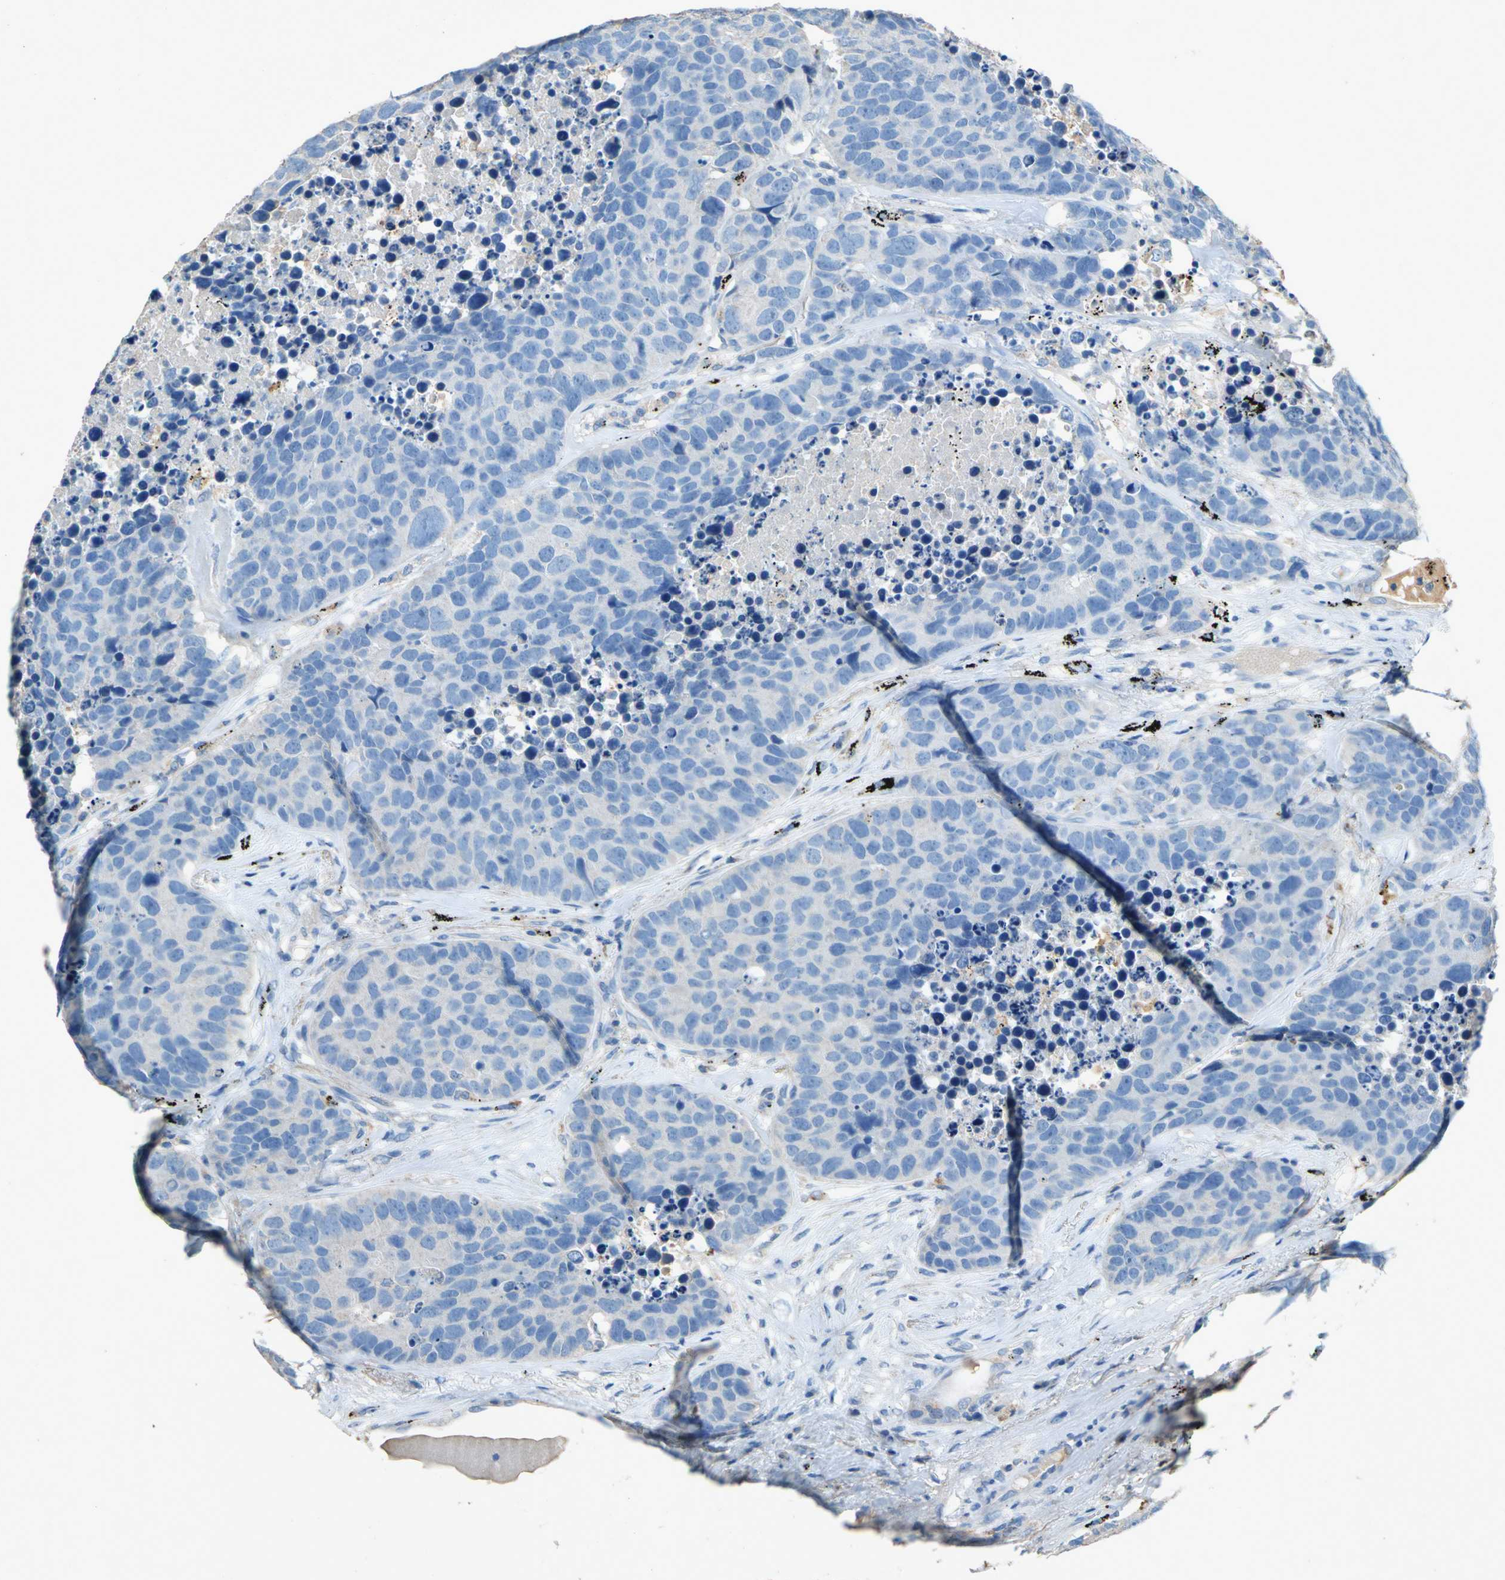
{"staining": {"intensity": "weak", "quantity": ">75%", "location": "cytoplasmic/membranous"}, "tissue": "carcinoid", "cell_type": "Tumor cells", "image_type": "cancer", "snomed": [{"axis": "morphology", "description": "Carcinoid, malignant, NOS"}, {"axis": "topography", "description": "Lung"}], "caption": "An image of human carcinoid stained for a protein reveals weak cytoplasmic/membranous brown staining in tumor cells.", "gene": "ADAMTS5", "patient": {"sex": "male", "age": 60}}